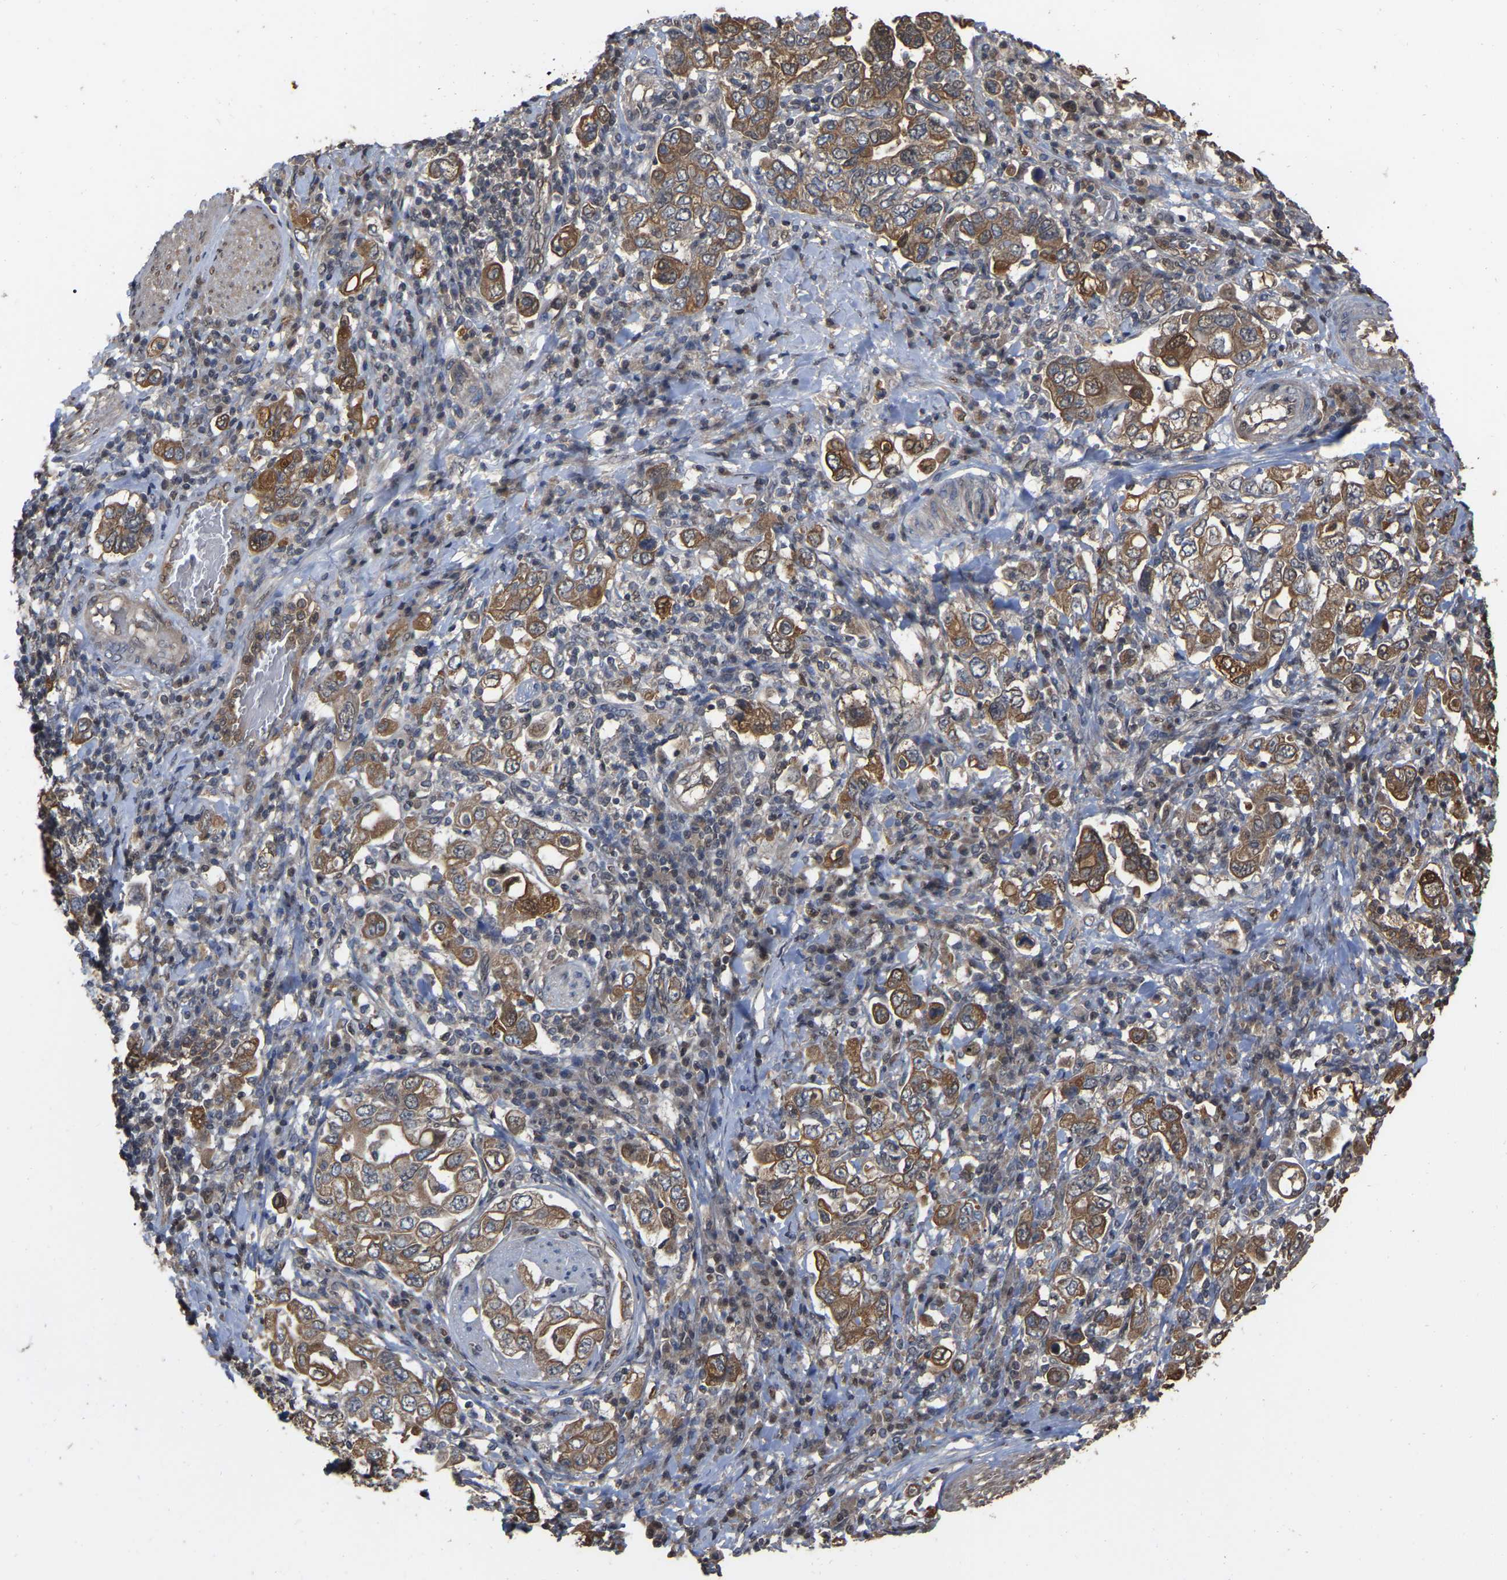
{"staining": {"intensity": "moderate", "quantity": ">75%", "location": "cytoplasmic/membranous"}, "tissue": "stomach cancer", "cell_type": "Tumor cells", "image_type": "cancer", "snomed": [{"axis": "morphology", "description": "Adenocarcinoma, NOS"}, {"axis": "topography", "description": "Stomach, upper"}], "caption": "This image reveals immunohistochemistry staining of human adenocarcinoma (stomach), with medium moderate cytoplasmic/membranous staining in approximately >75% of tumor cells.", "gene": "FAM219A", "patient": {"sex": "male", "age": 62}}